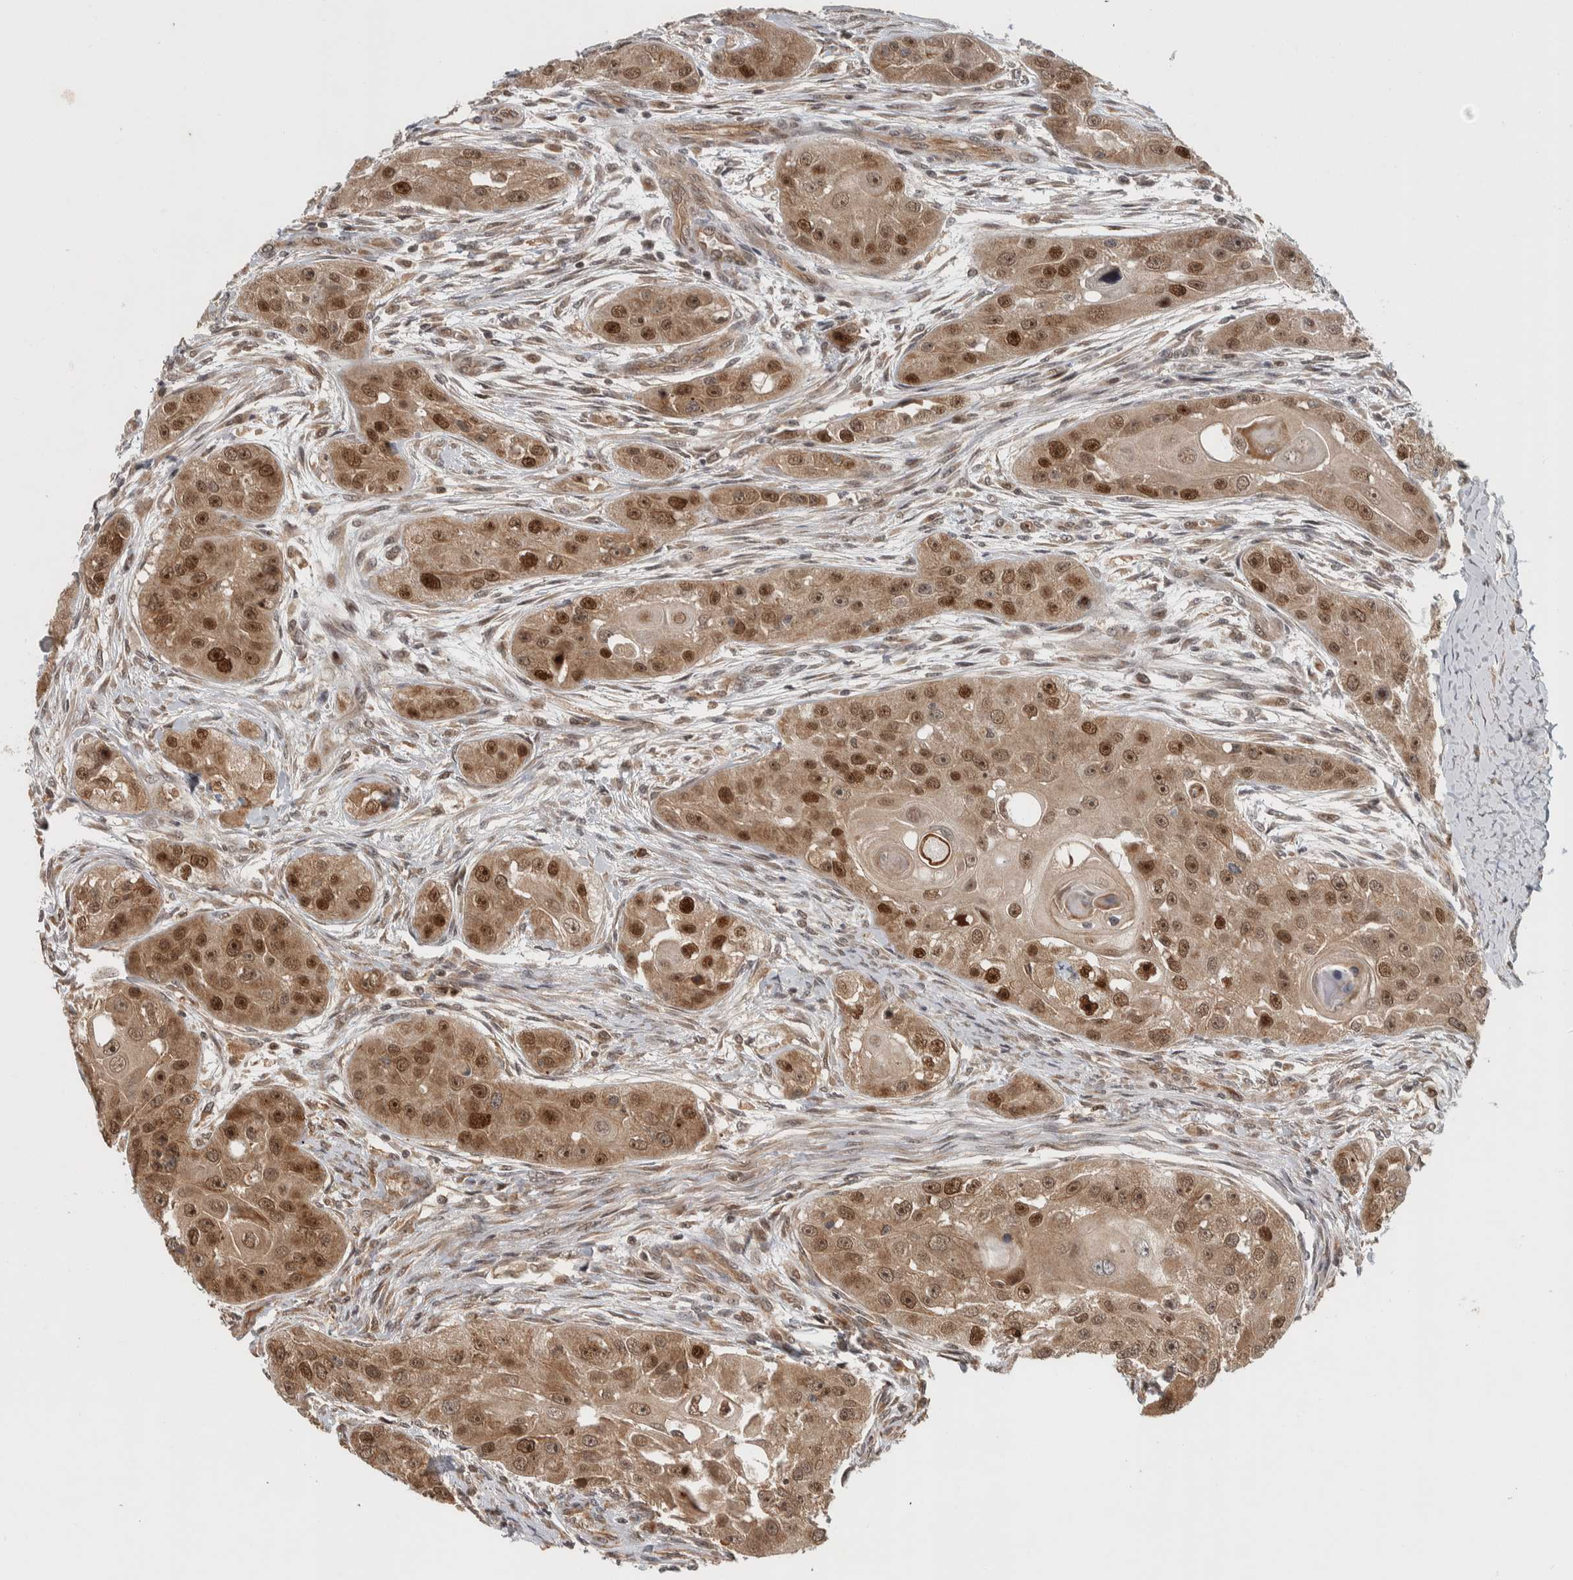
{"staining": {"intensity": "moderate", "quantity": ">75%", "location": "cytoplasmic/membranous,nuclear"}, "tissue": "head and neck cancer", "cell_type": "Tumor cells", "image_type": "cancer", "snomed": [{"axis": "morphology", "description": "Normal tissue, NOS"}, {"axis": "morphology", "description": "Squamous cell carcinoma, NOS"}, {"axis": "topography", "description": "Skeletal muscle"}, {"axis": "topography", "description": "Head-Neck"}], "caption": "Immunohistochemistry of head and neck cancer (squamous cell carcinoma) demonstrates medium levels of moderate cytoplasmic/membranous and nuclear positivity in approximately >75% of tumor cells. (DAB = brown stain, brightfield microscopy at high magnification).", "gene": "RPS6KA4", "patient": {"sex": "male", "age": 51}}